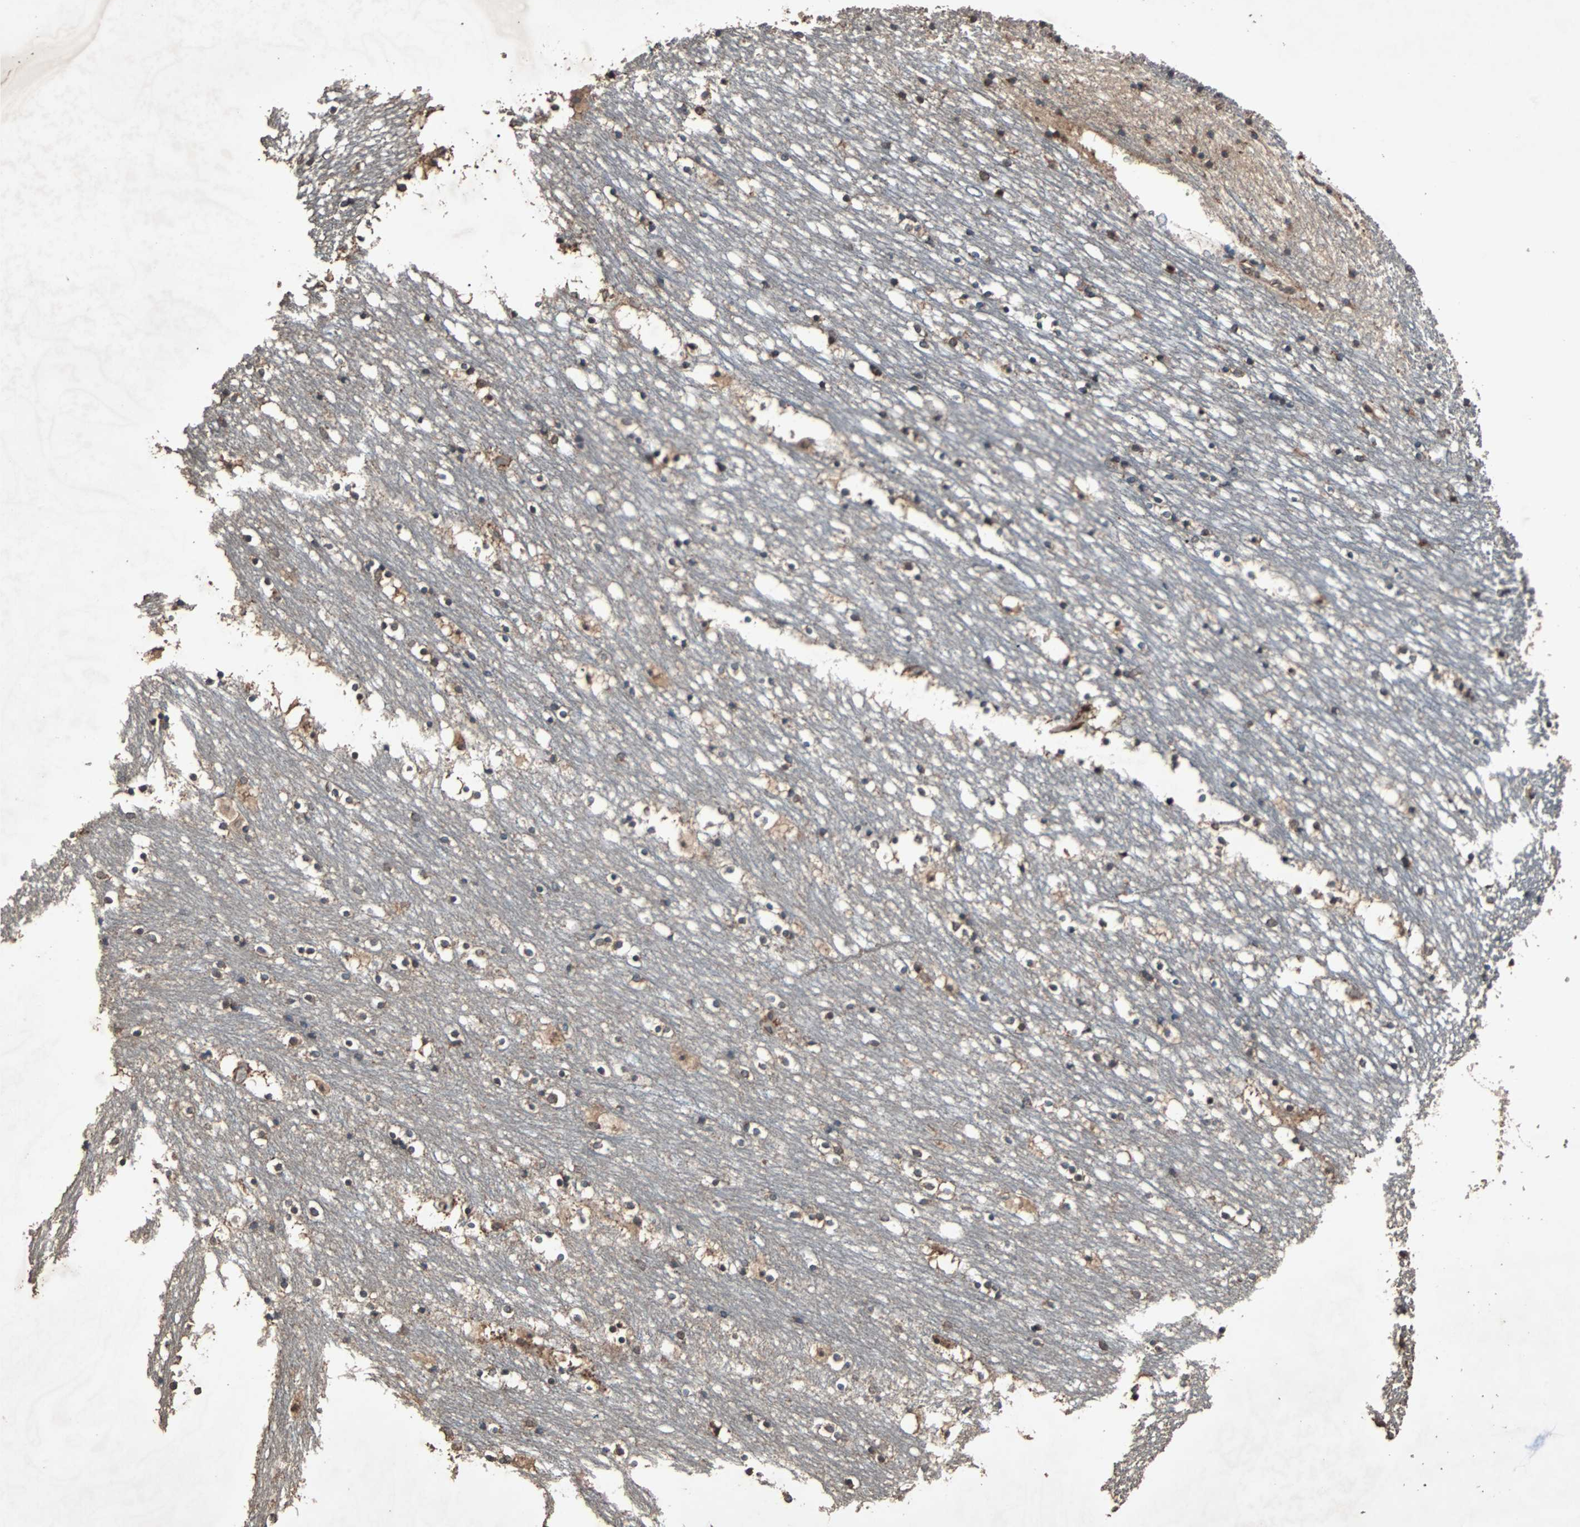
{"staining": {"intensity": "negative", "quantity": "none", "location": "none"}, "tissue": "caudate", "cell_type": "Glial cells", "image_type": "normal", "snomed": [{"axis": "morphology", "description": "Normal tissue, NOS"}, {"axis": "topography", "description": "Lateral ventricle wall"}], "caption": "Immunohistochemical staining of unremarkable human caudate shows no significant positivity in glial cells. (DAB IHC with hematoxylin counter stain).", "gene": "LAMTOR5", "patient": {"sex": "male", "age": 45}}